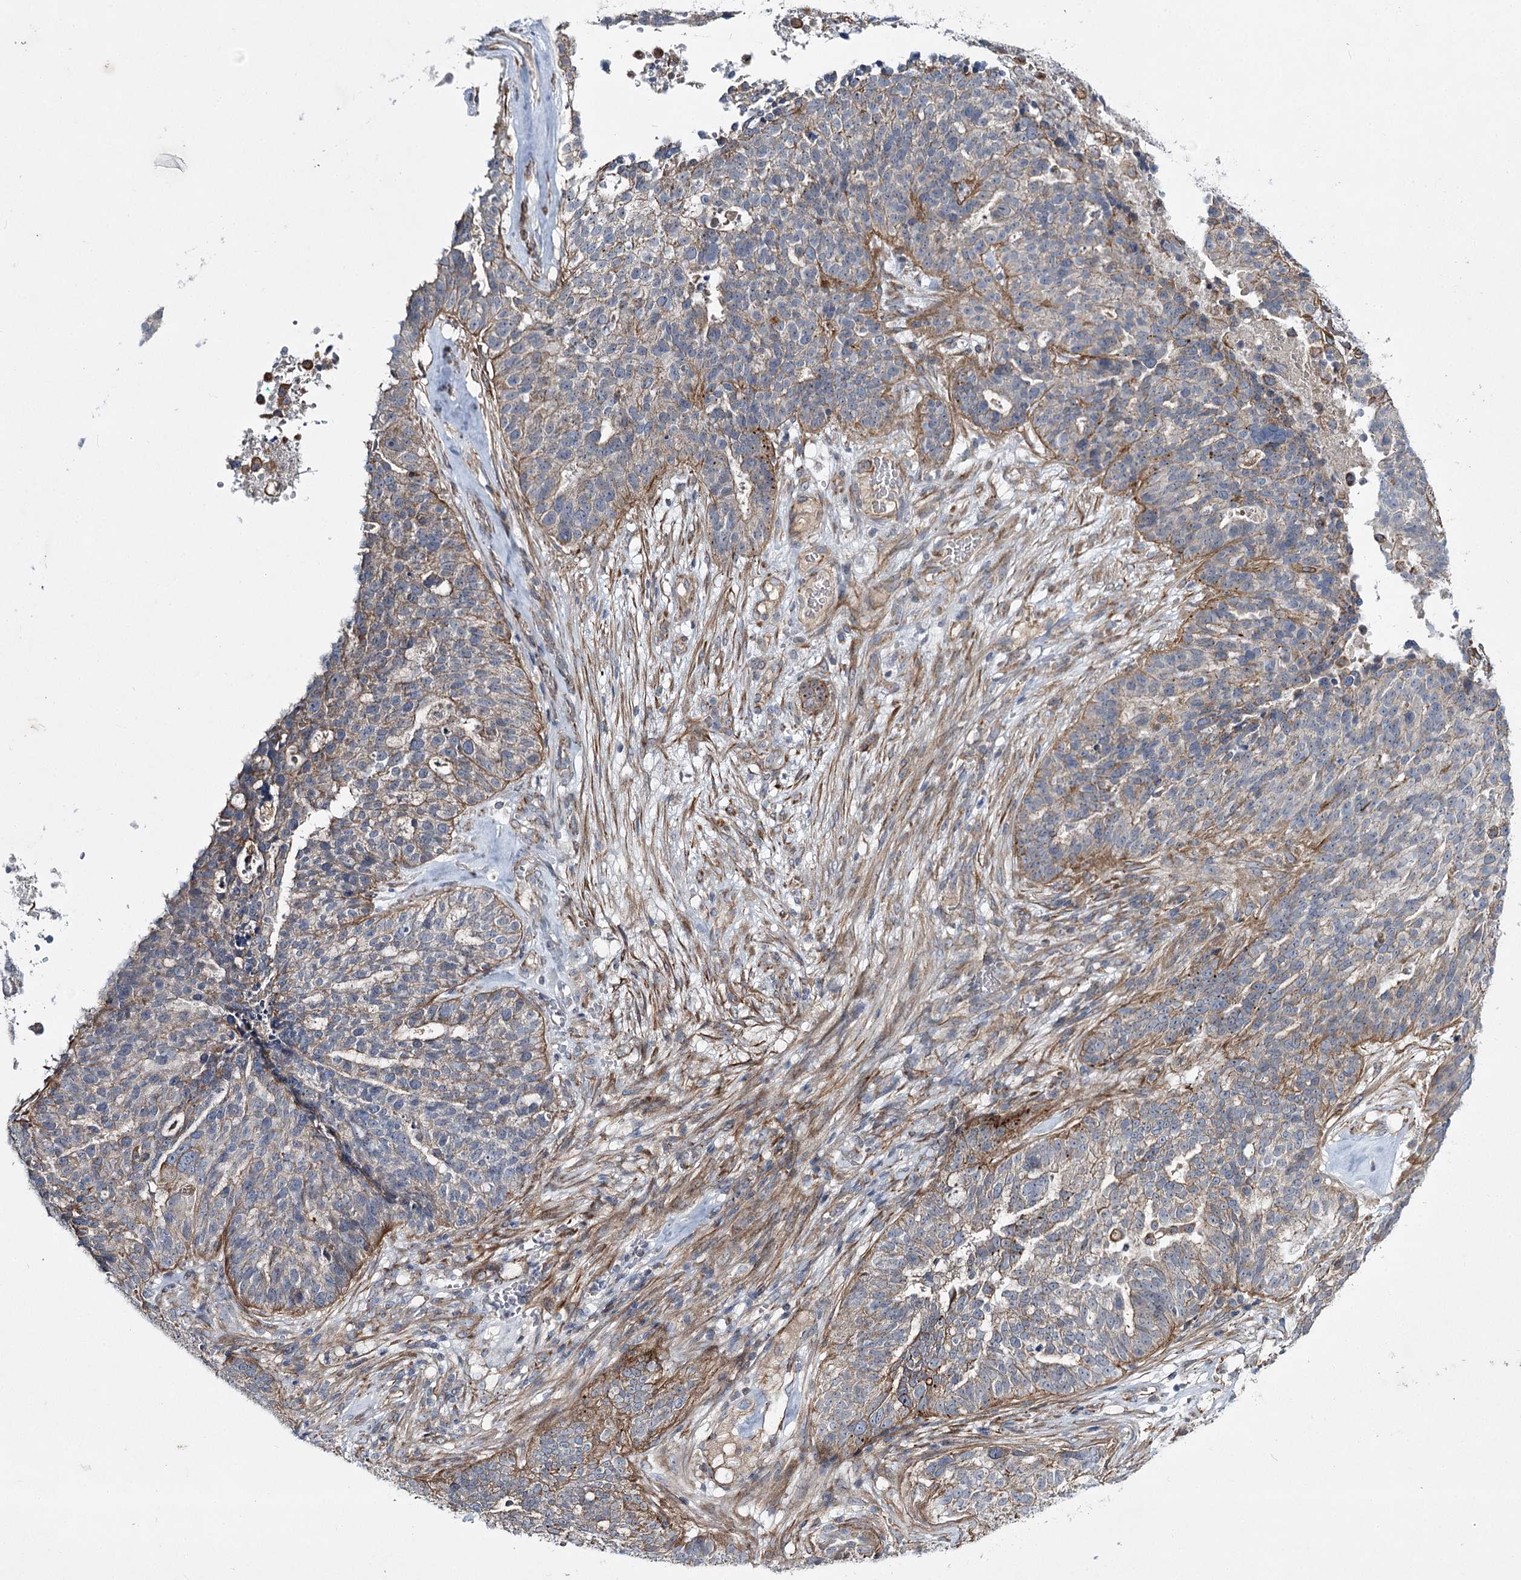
{"staining": {"intensity": "negative", "quantity": "none", "location": "none"}, "tissue": "ovarian cancer", "cell_type": "Tumor cells", "image_type": "cancer", "snomed": [{"axis": "morphology", "description": "Cystadenocarcinoma, serous, NOS"}, {"axis": "topography", "description": "Ovary"}], "caption": "The IHC image has no significant staining in tumor cells of ovarian cancer (serous cystadenocarcinoma) tissue.", "gene": "KIAA0825", "patient": {"sex": "female", "age": 59}}